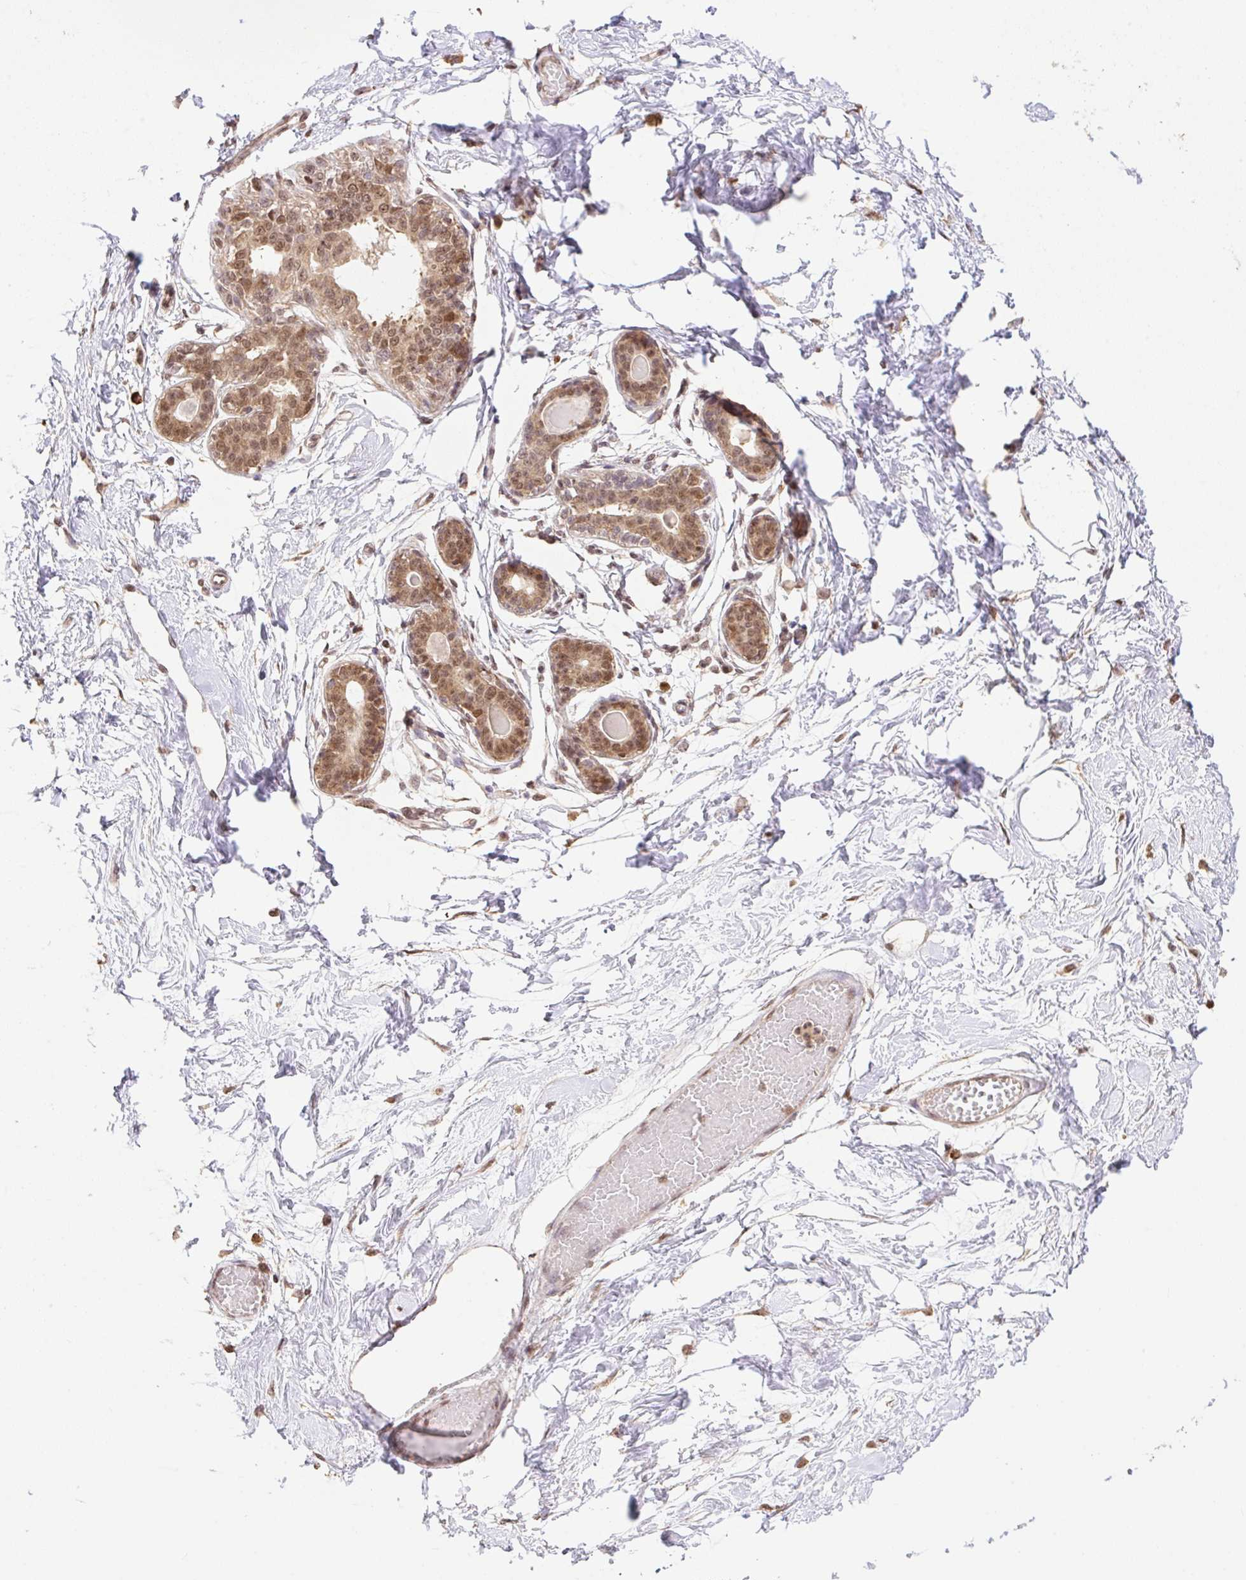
{"staining": {"intensity": "negative", "quantity": "none", "location": "none"}, "tissue": "breast", "cell_type": "Adipocytes", "image_type": "normal", "snomed": [{"axis": "morphology", "description": "Normal tissue, NOS"}, {"axis": "topography", "description": "Breast"}], "caption": "The IHC image has no significant positivity in adipocytes of breast. The staining was performed using DAB to visualize the protein expression in brown, while the nuclei were stained in blue with hematoxylin (Magnification: 20x).", "gene": "VPS25", "patient": {"sex": "female", "age": 45}}